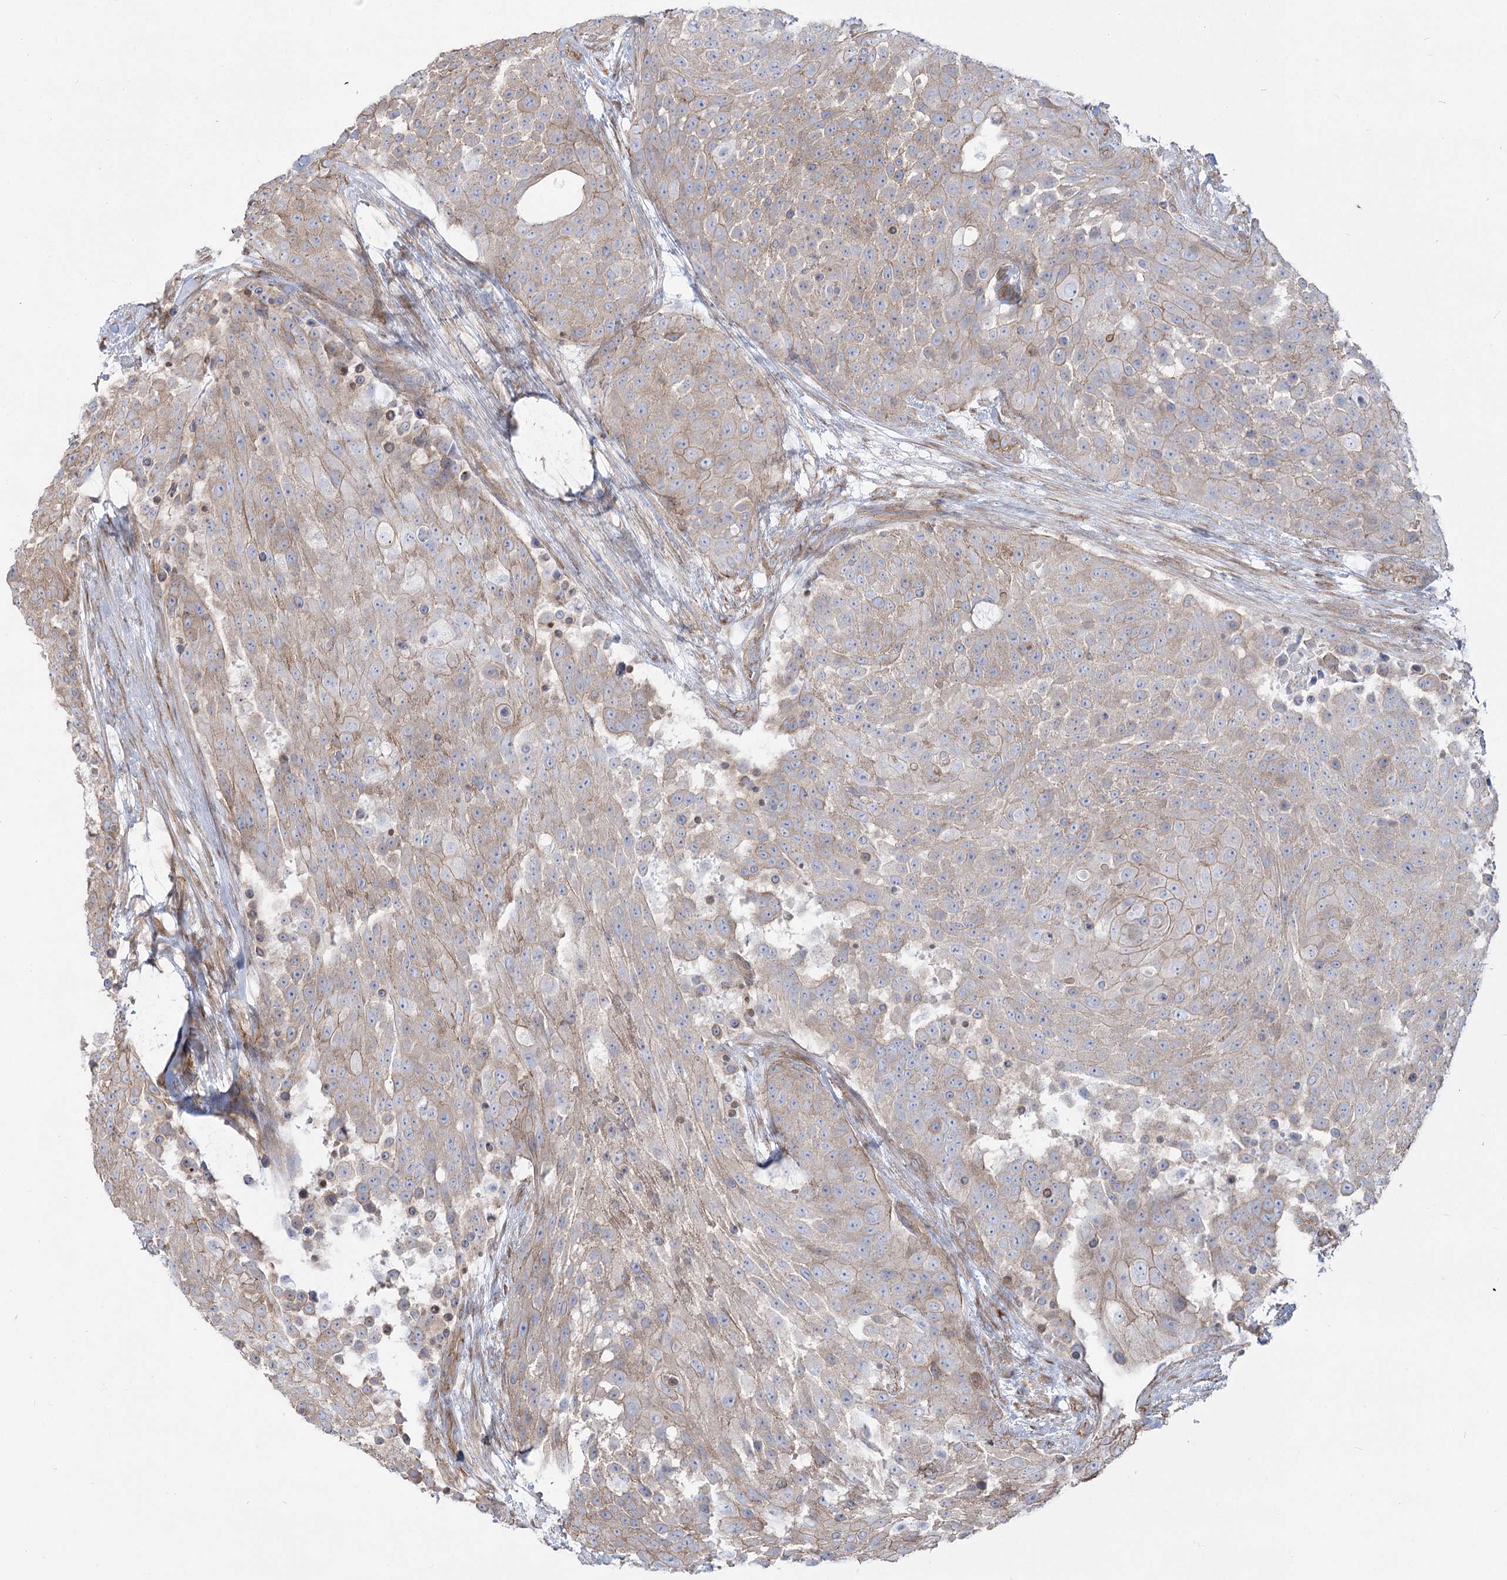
{"staining": {"intensity": "weak", "quantity": "25%-75%", "location": "cytoplasmic/membranous"}, "tissue": "urothelial cancer", "cell_type": "Tumor cells", "image_type": "cancer", "snomed": [{"axis": "morphology", "description": "Urothelial carcinoma, High grade"}, {"axis": "topography", "description": "Urinary bladder"}], "caption": "Protein staining reveals weak cytoplasmic/membranous expression in about 25%-75% of tumor cells in urothelial cancer. The staining is performed using DAB (3,3'-diaminobenzidine) brown chromogen to label protein expression. The nuclei are counter-stained blue using hematoxylin.", "gene": "PLEKHA5", "patient": {"sex": "female", "age": 63}}